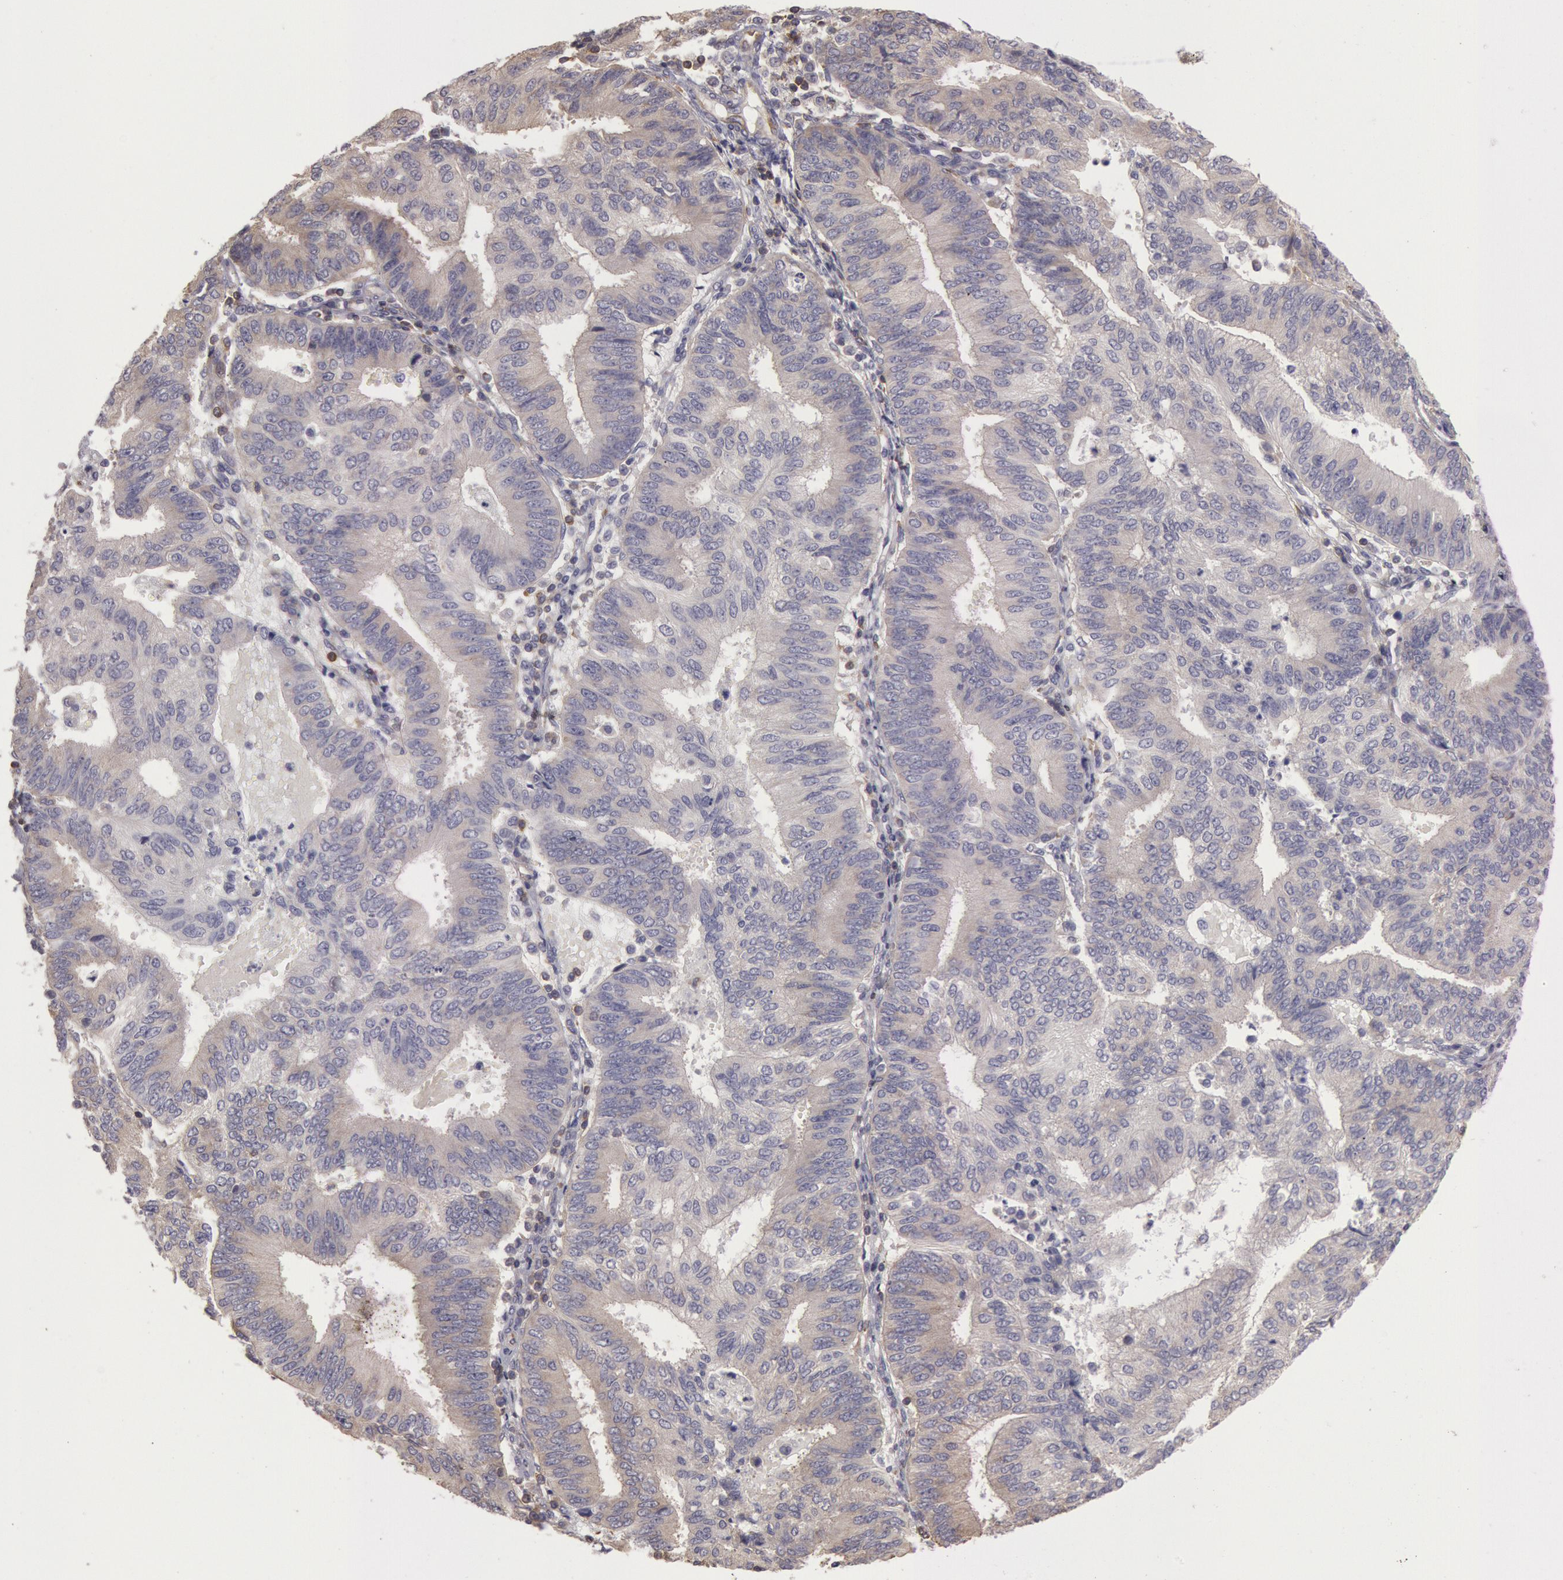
{"staining": {"intensity": "weak", "quantity": "25%-75%", "location": "cytoplasmic/membranous"}, "tissue": "endometrial cancer", "cell_type": "Tumor cells", "image_type": "cancer", "snomed": [{"axis": "morphology", "description": "Adenocarcinoma, NOS"}, {"axis": "topography", "description": "Endometrium"}], "caption": "DAB immunohistochemical staining of human endometrial adenocarcinoma reveals weak cytoplasmic/membranous protein staining in about 25%-75% of tumor cells. (DAB (3,3'-diaminobenzidine) IHC with brightfield microscopy, high magnification).", "gene": "NMT2", "patient": {"sex": "female", "age": 55}}